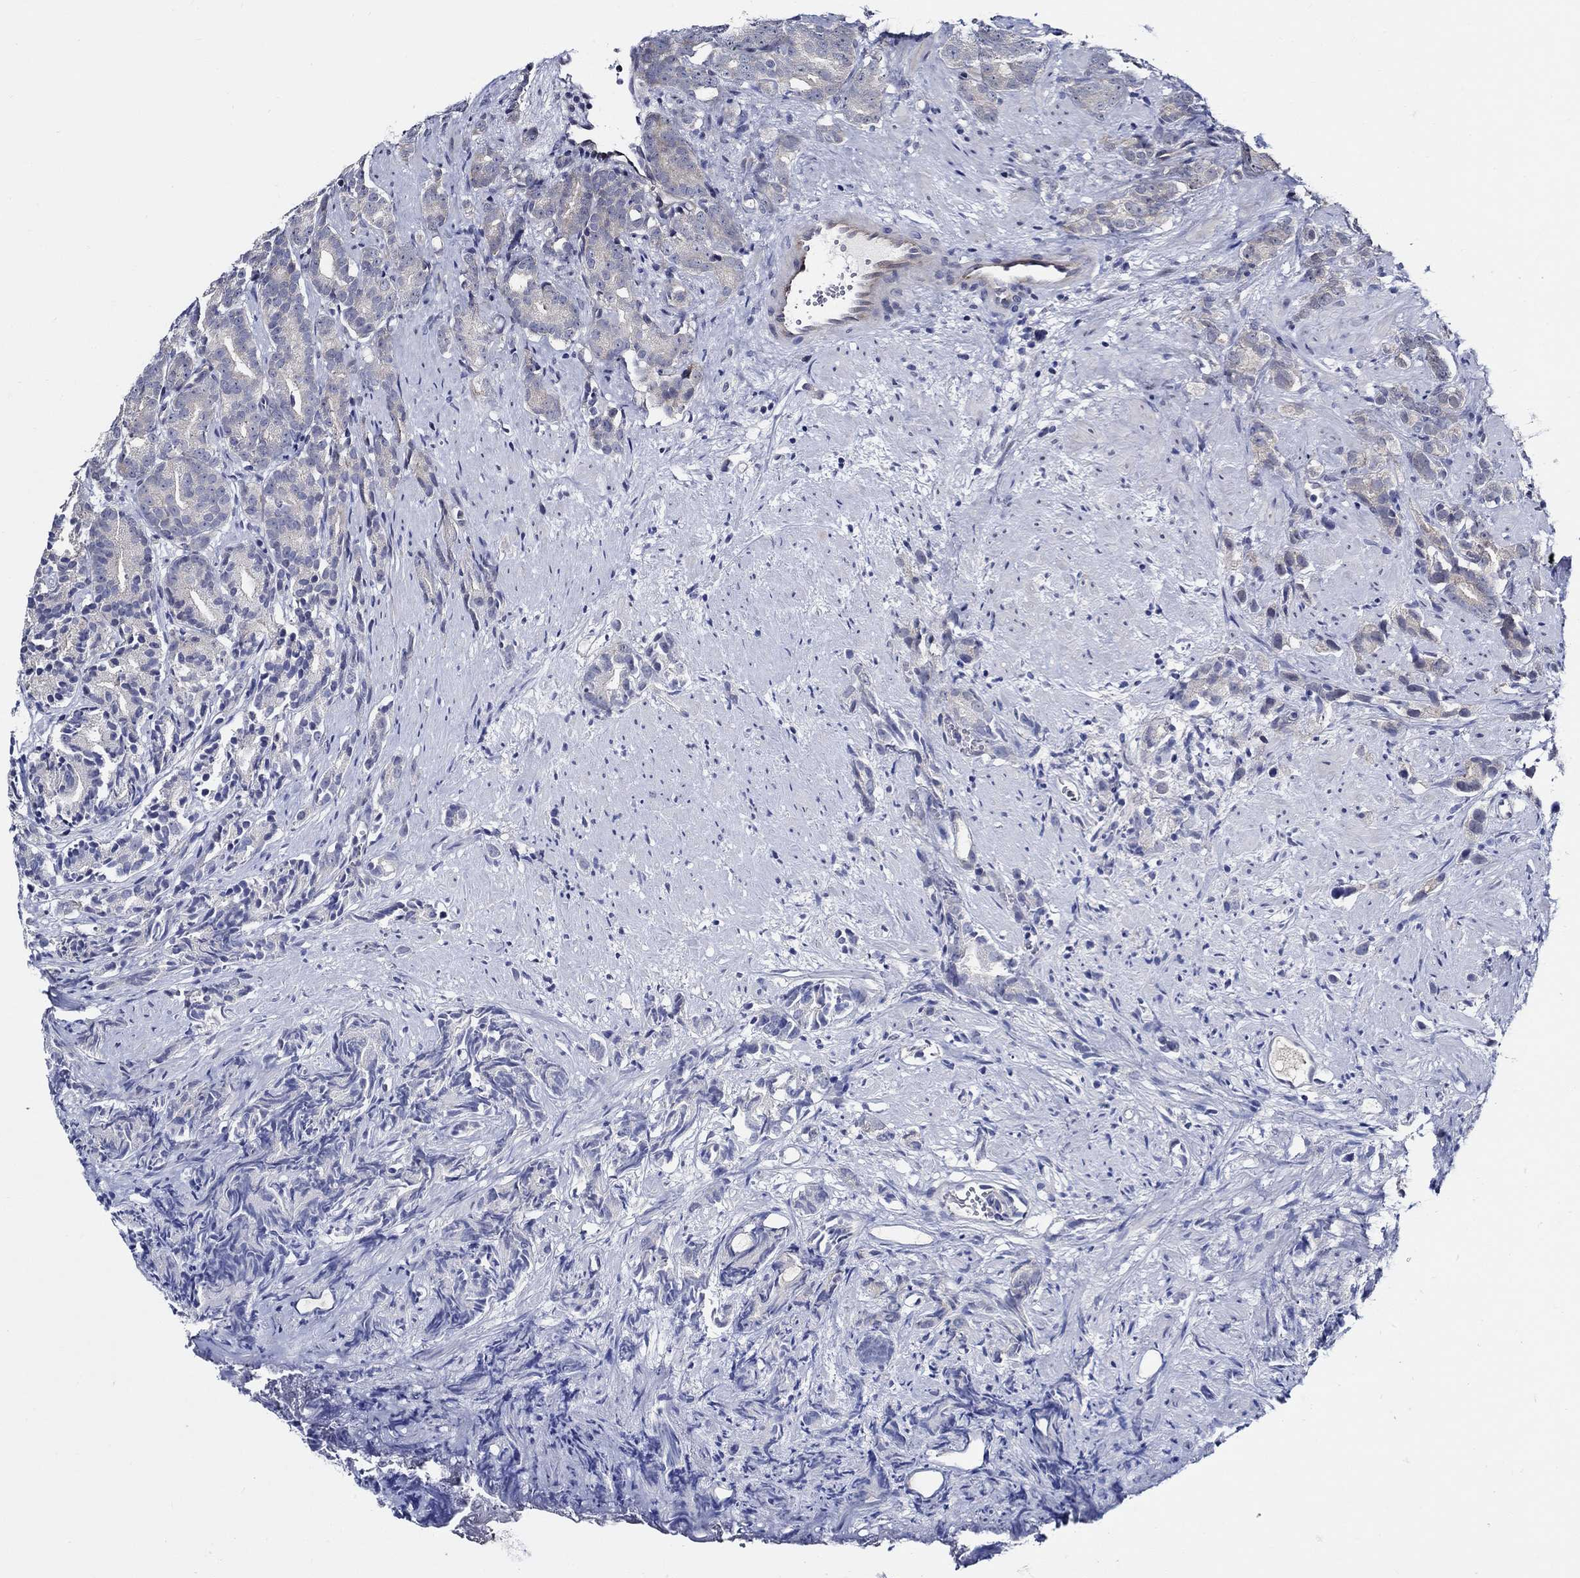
{"staining": {"intensity": "negative", "quantity": "none", "location": "none"}, "tissue": "prostate cancer", "cell_type": "Tumor cells", "image_type": "cancer", "snomed": [{"axis": "morphology", "description": "Adenocarcinoma, High grade"}, {"axis": "topography", "description": "Prostate"}], "caption": "This is an IHC micrograph of human high-grade adenocarcinoma (prostate). There is no staining in tumor cells.", "gene": "C8orf48", "patient": {"sex": "male", "age": 90}}